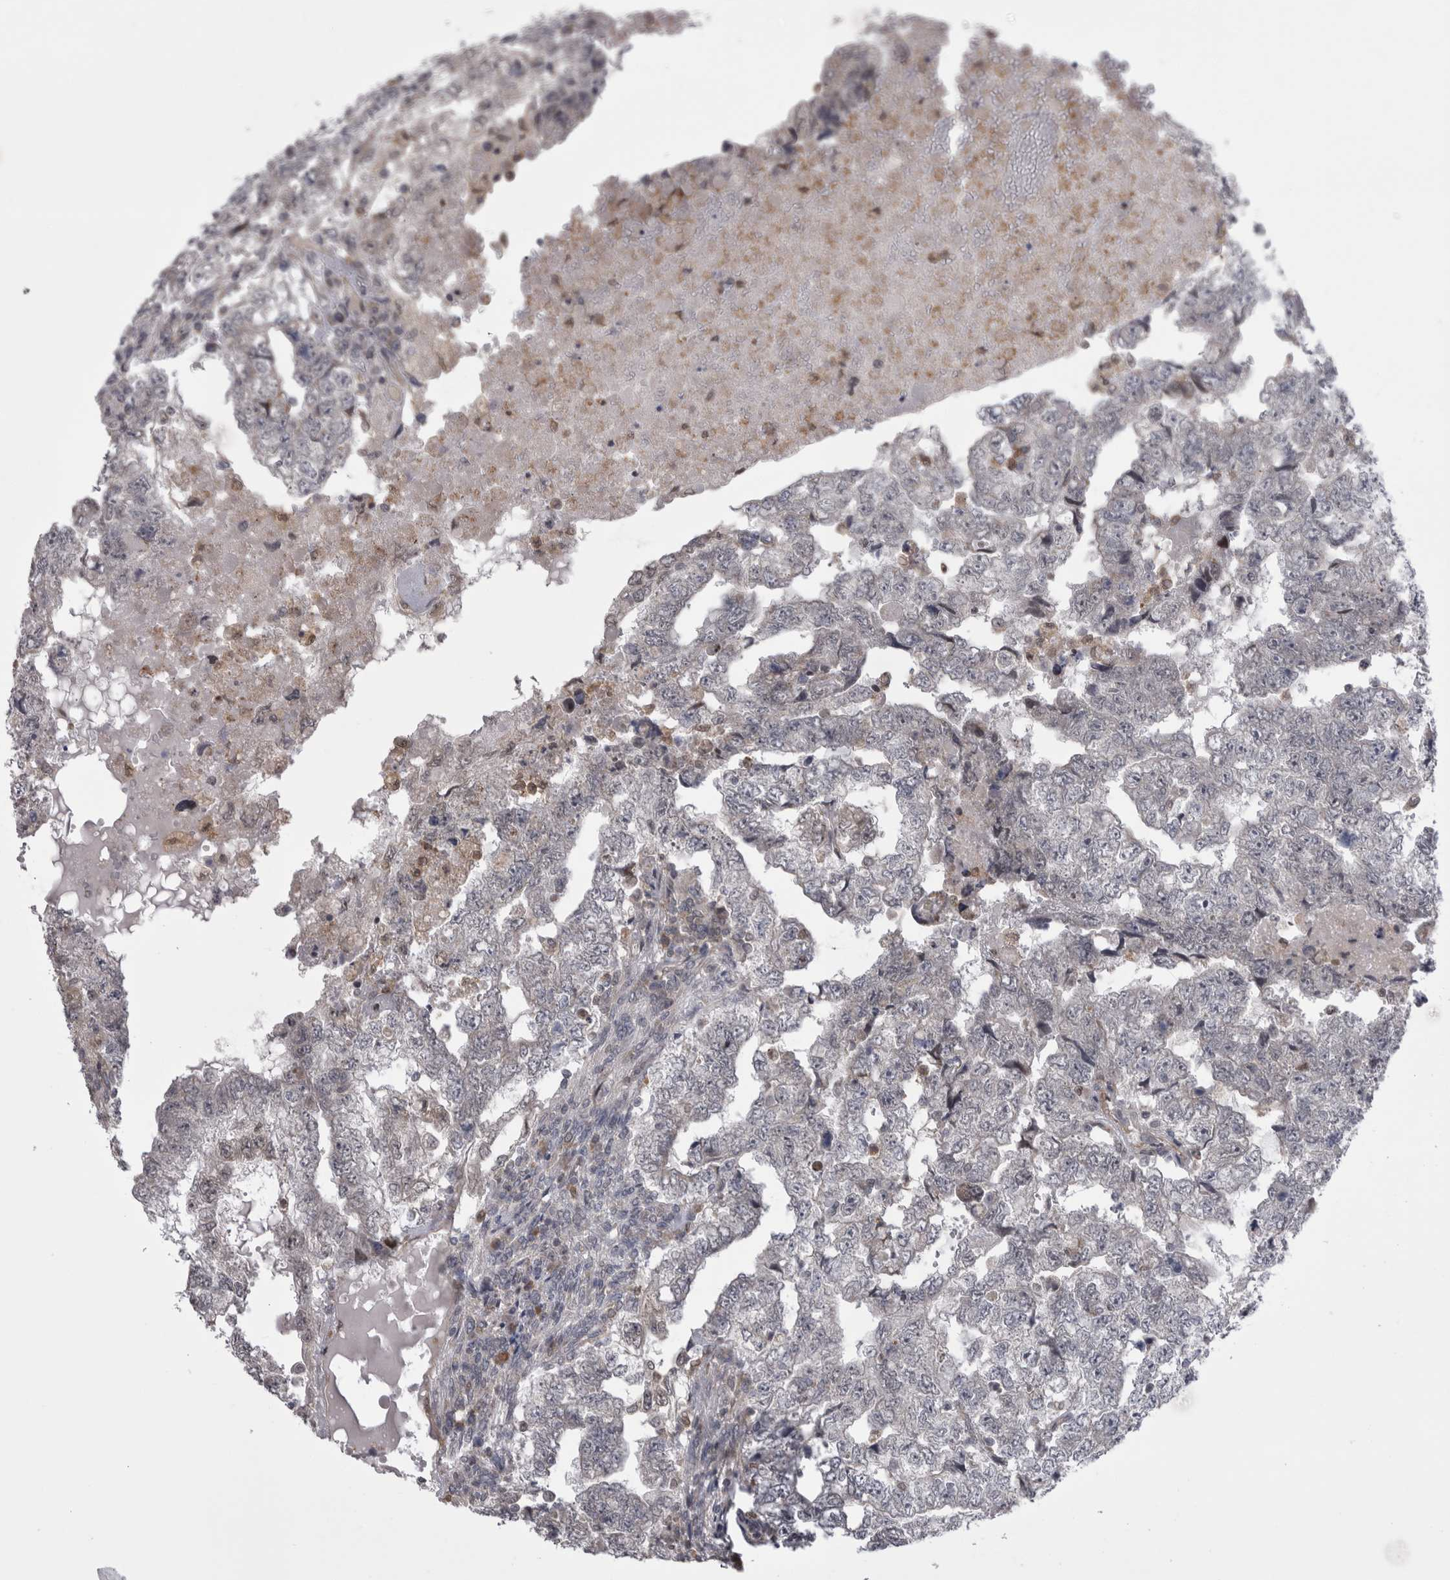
{"staining": {"intensity": "negative", "quantity": "none", "location": "none"}, "tissue": "testis cancer", "cell_type": "Tumor cells", "image_type": "cancer", "snomed": [{"axis": "morphology", "description": "Carcinoma, Embryonal, NOS"}, {"axis": "topography", "description": "Testis"}], "caption": "Protein analysis of testis cancer (embryonal carcinoma) displays no significant staining in tumor cells. The staining was performed using DAB (3,3'-diaminobenzidine) to visualize the protein expression in brown, while the nuclei were stained in blue with hematoxylin (Magnification: 20x).", "gene": "CHIC2", "patient": {"sex": "male", "age": 36}}